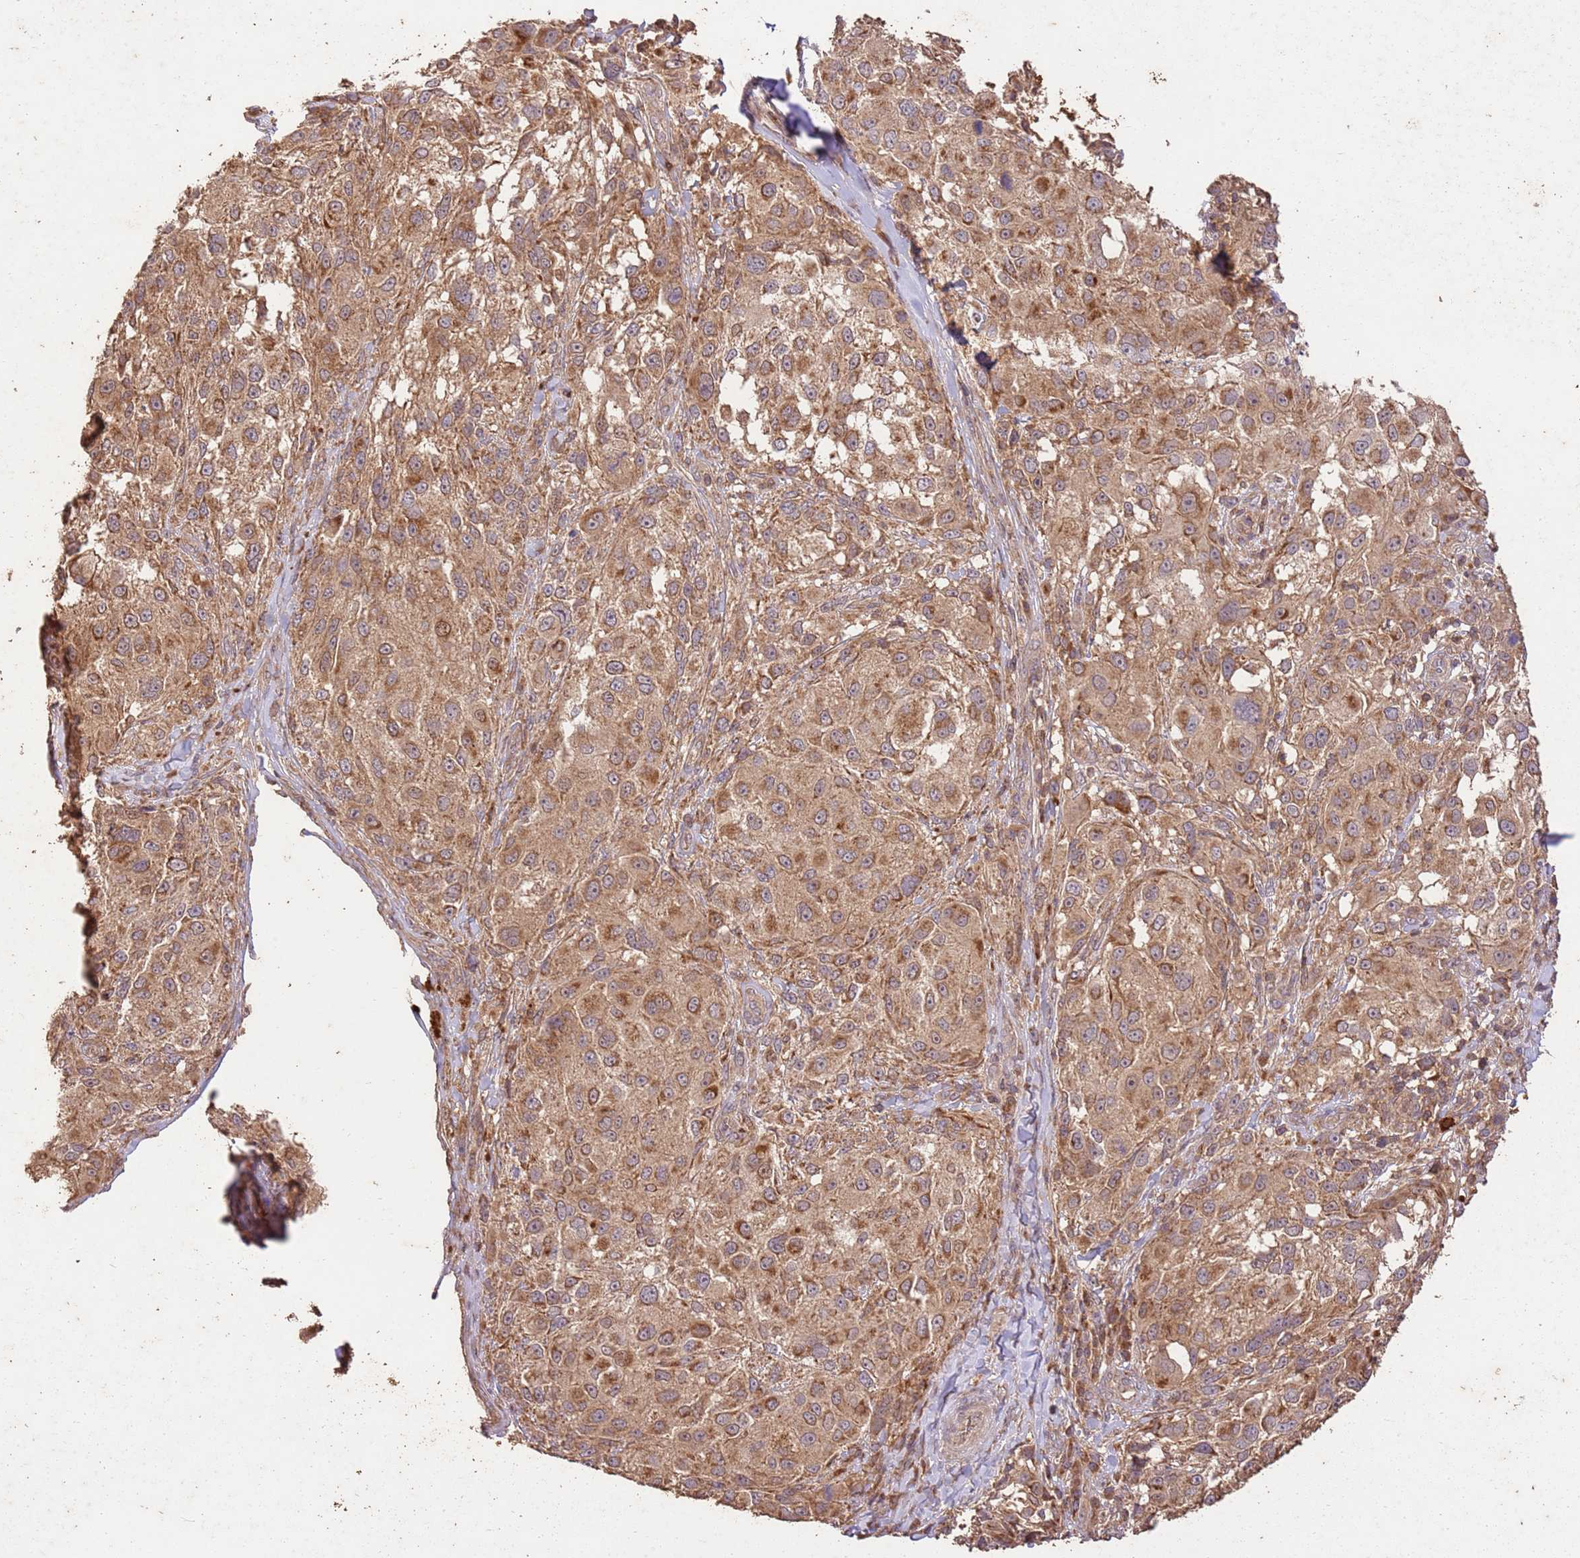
{"staining": {"intensity": "moderate", "quantity": ">75%", "location": "cytoplasmic/membranous"}, "tissue": "melanoma", "cell_type": "Tumor cells", "image_type": "cancer", "snomed": [{"axis": "morphology", "description": "Normal morphology"}, {"axis": "morphology", "description": "Malignant melanoma, NOS"}, {"axis": "topography", "description": "Skin"}], "caption": "Moderate cytoplasmic/membranous expression is appreciated in about >75% of tumor cells in melanoma. The staining was performed using DAB, with brown indicating positive protein expression. Nuclei are stained blue with hematoxylin.", "gene": "LRRC28", "patient": {"sex": "female", "age": 72}}